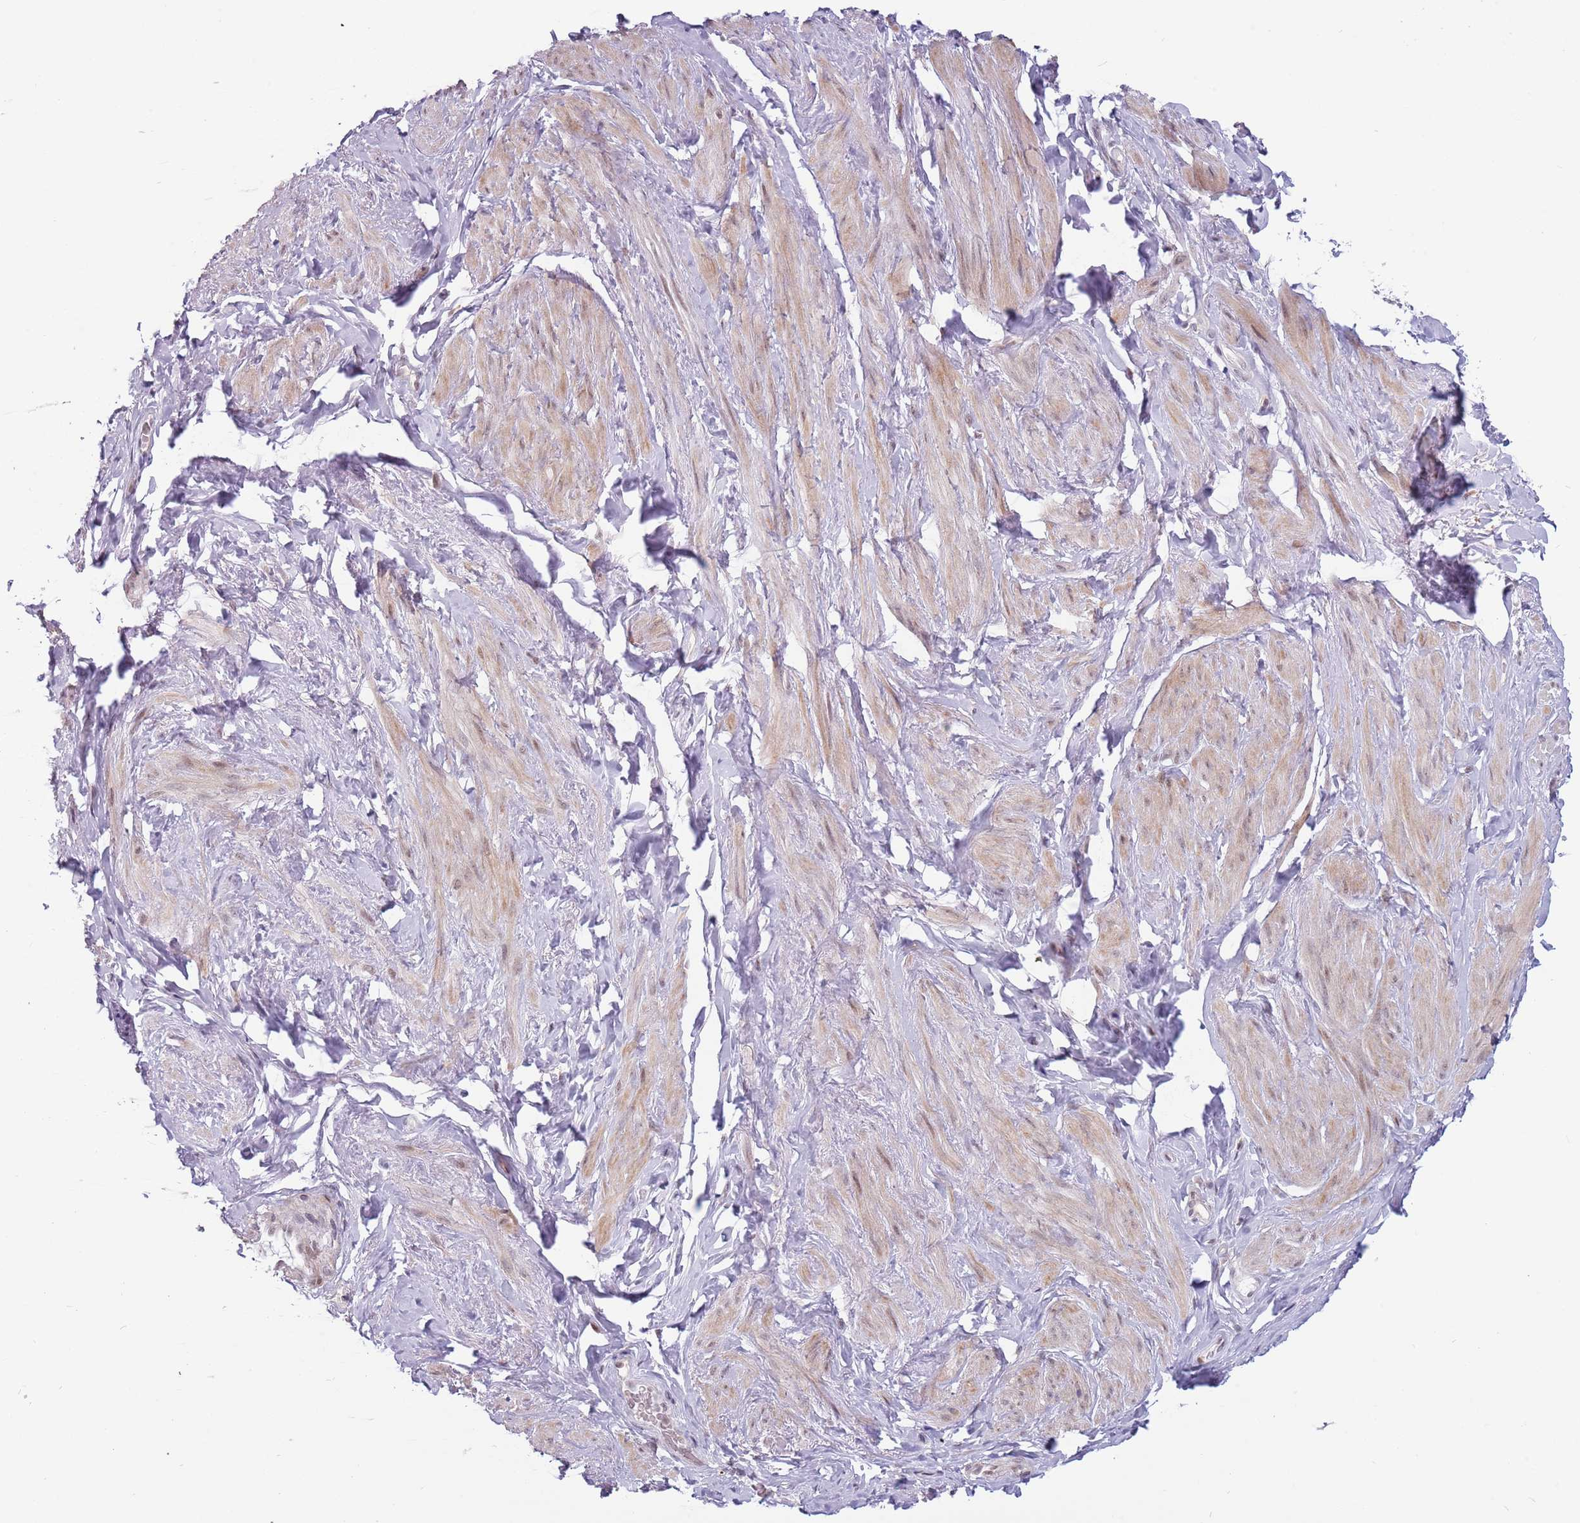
{"staining": {"intensity": "weak", "quantity": "25%-75%", "location": "cytoplasmic/membranous,nuclear"}, "tissue": "smooth muscle", "cell_type": "Smooth muscle cells", "image_type": "normal", "snomed": [{"axis": "morphology", "description": "Normal tissue, NOS"}, {"axis": "topography", "description": "Smooth muscle"}, {"axis": "topography", "description": "Peripheral nerve tissue"}], "caption": "Immunohistochemical staining of normal smooth muscle exhibits low levels of weak cytoplasmic/membranous,nuclear expression in approximately 25%-75% of smooth muscle cells.", "gene": "BARD1", "patient": {"sex": "male", "age": 69}}